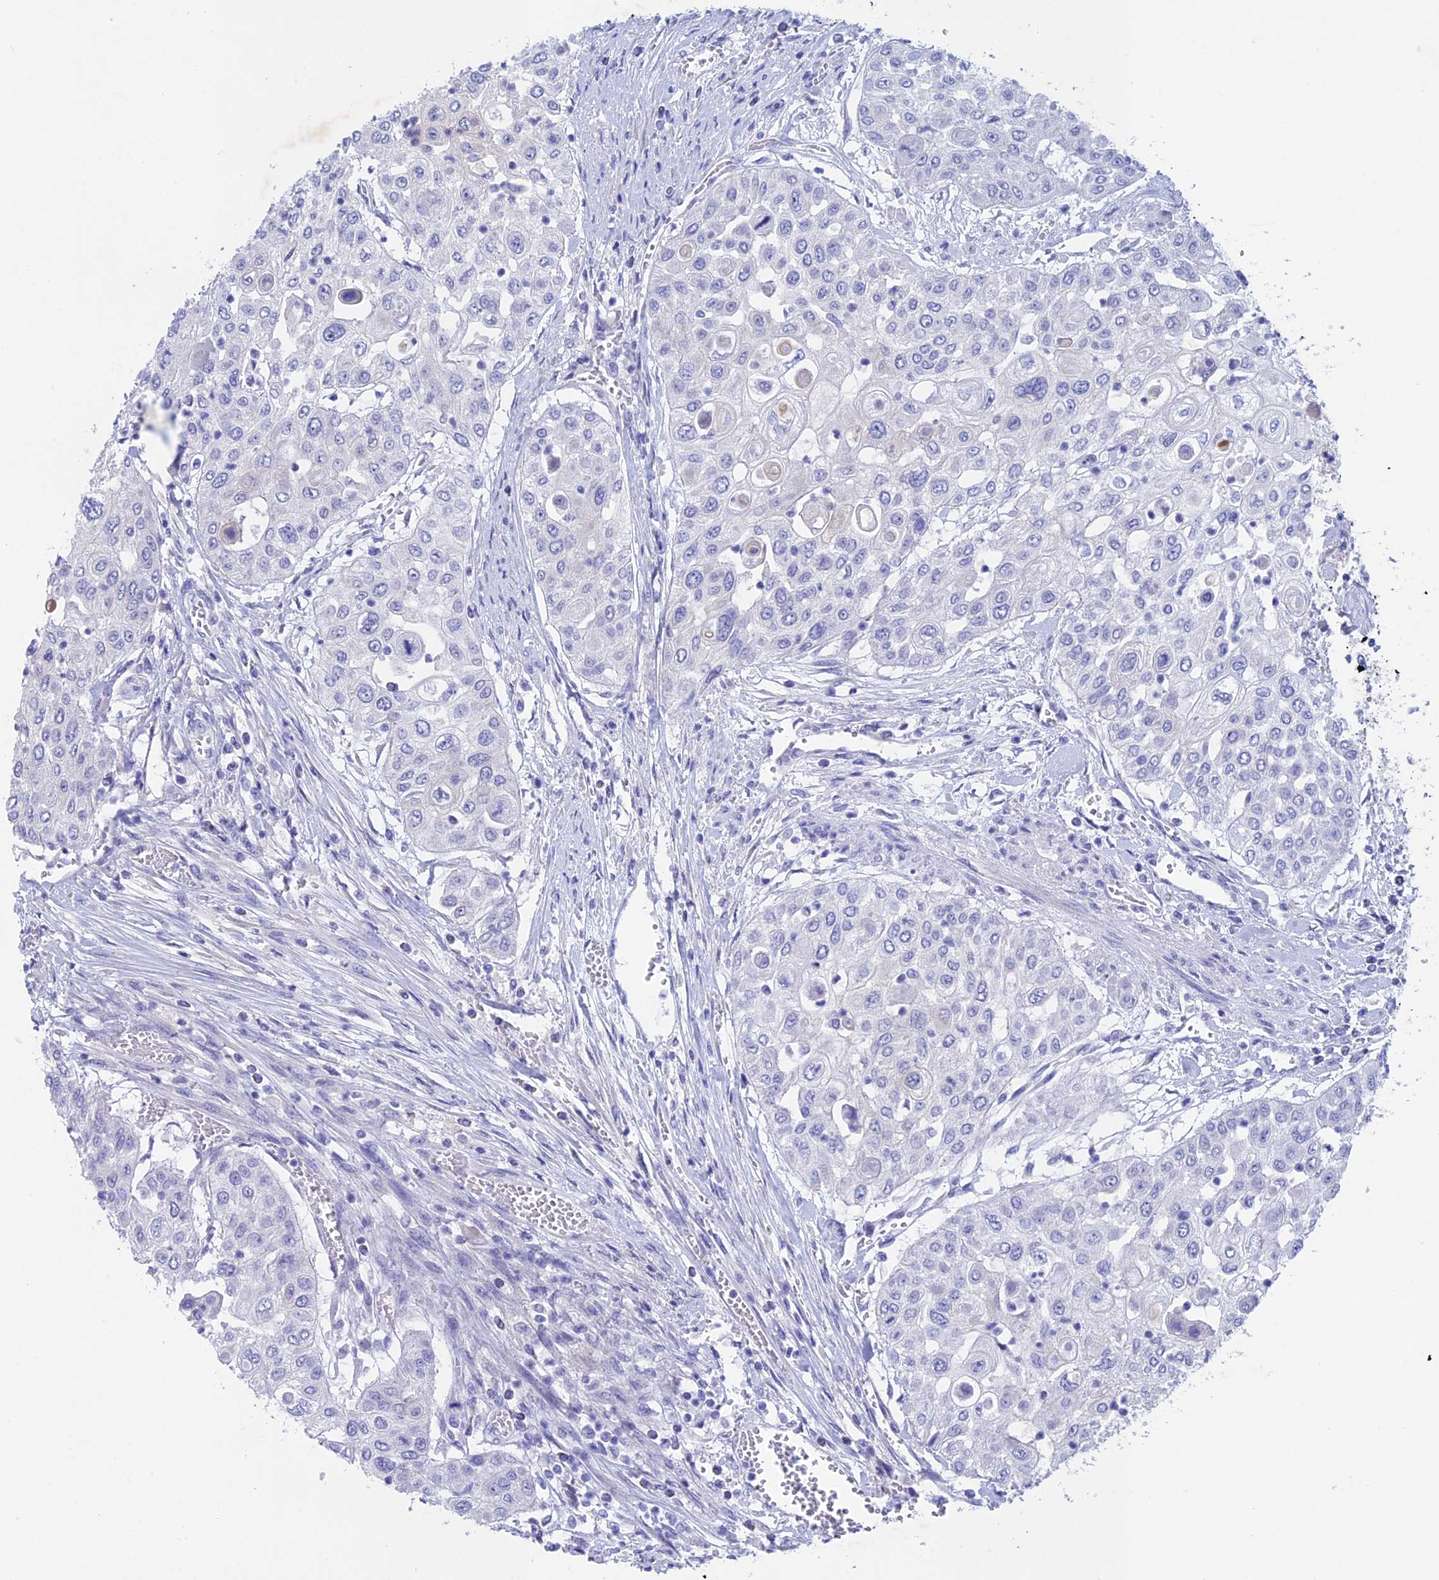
{"staining": {"intensity": "negative", "quantity": "none", "location": "none"}, "tissue": "urothelial cancer", "cell_type": "Tumor cells", "image_type": "cancer", "snomed": [{"axis": "morphology", "description": "Urothelial carcinoma, High grade"}, {"axis": "topography", "description": "Urinary bladder"}], "caption": "Immunohistochemical staining of human urothelial cancer shows no significant positivity in tumor cells.", "gene": "BTBD19", "patient": {"sex": "female", "age": 79}}